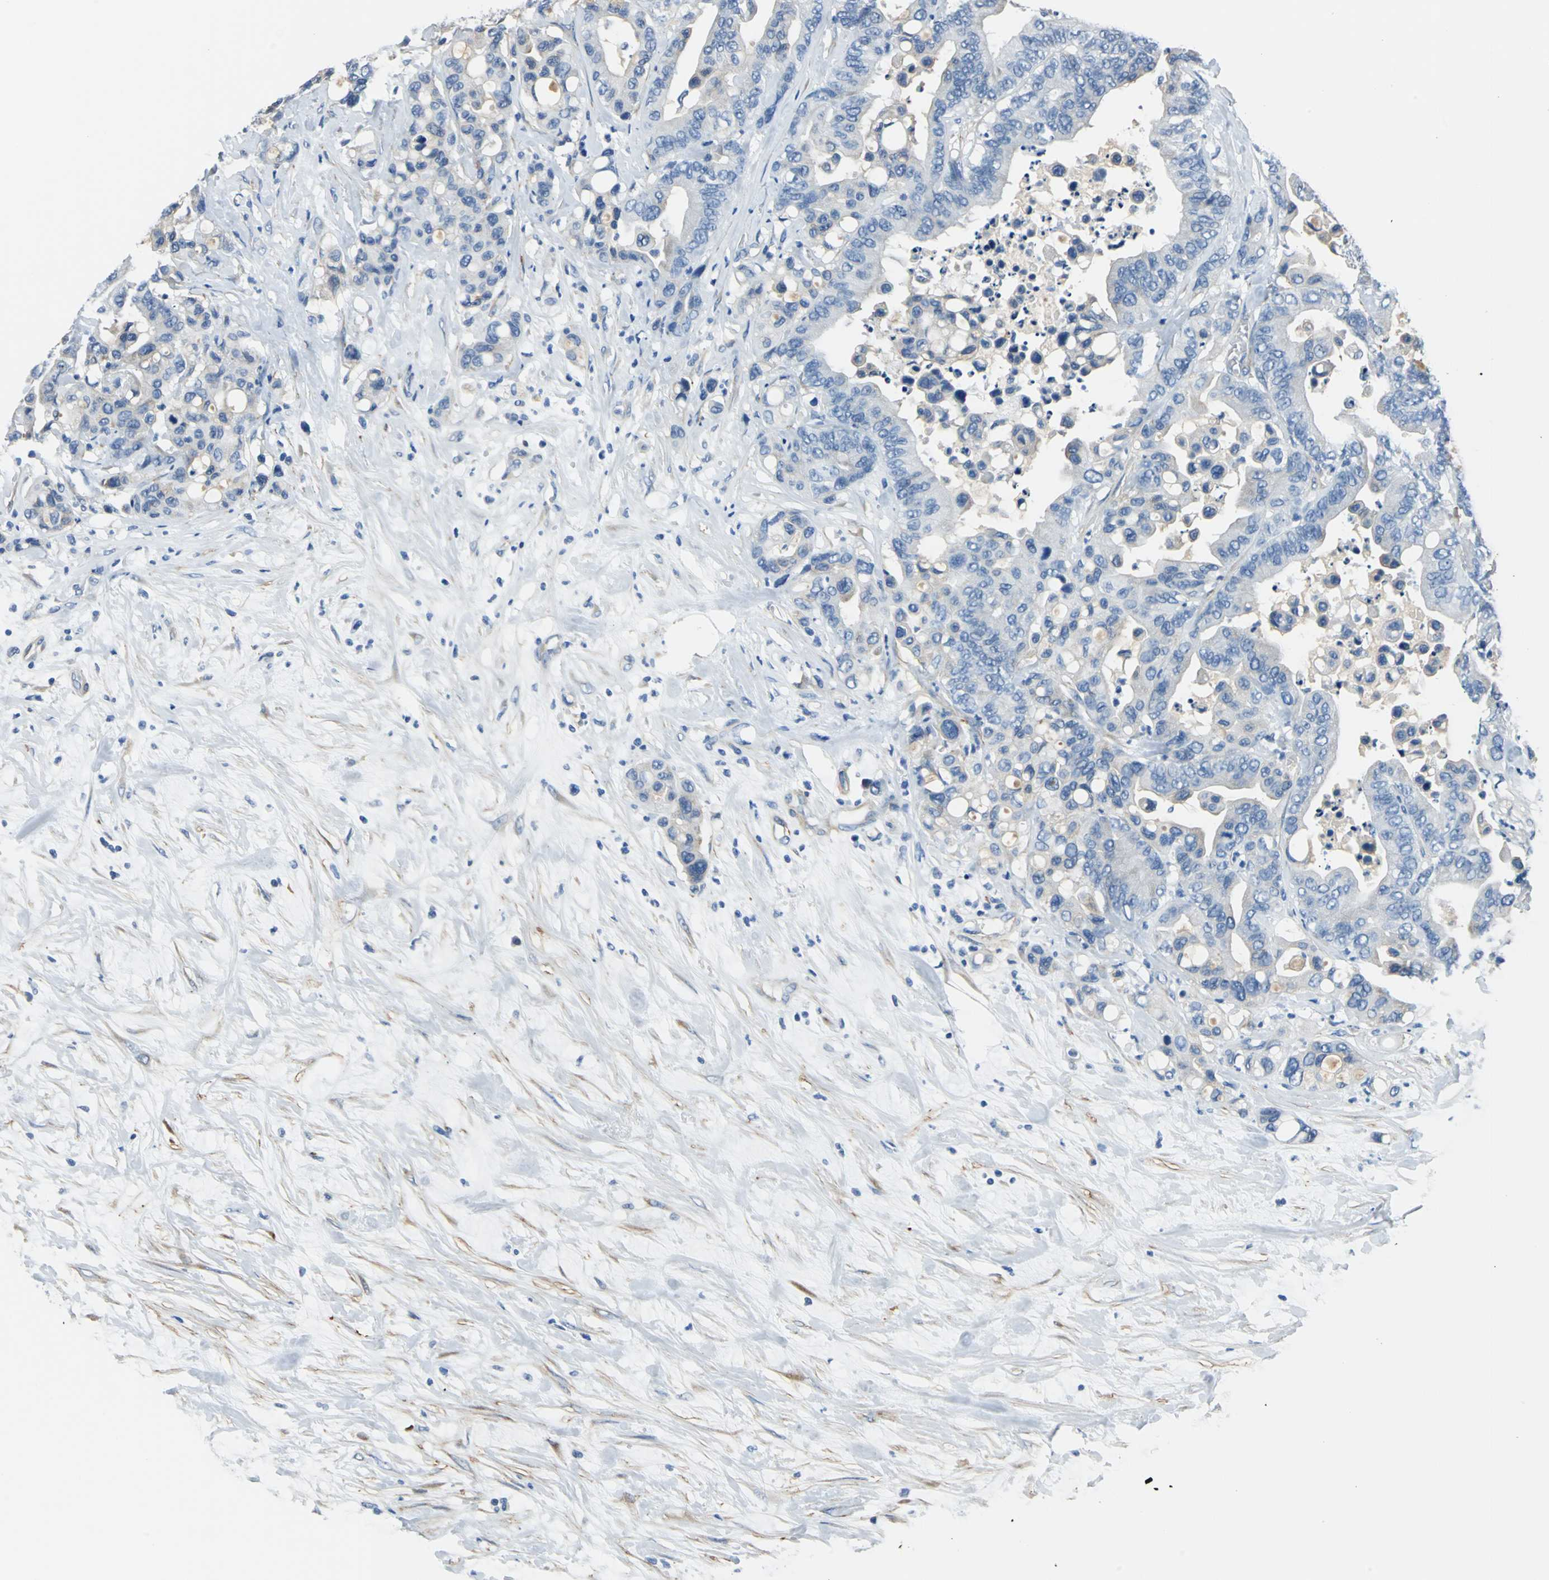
{"staining": {"intensity": "negative", "quantity": "none", "location": "none"}, "tissue": "colorectal cancer", "cell_type": "Tumor cells", "image_type": "cancer", "snomed": [{"axis": "morphology", "description": "Normal tissue, NOS"}, {"axis": "morphology", "description": "Adenocarcinoma, NOS"}, {"axis": "topography", "description": "Colon"}], "caption": "The immunohistochemistry (IHC) micrograph has no significant expression in tumor cells of colorectal adenocarcinoma tissue.", "gene": "AKAP12", "patient": {"sex": "male", "age": 82}}